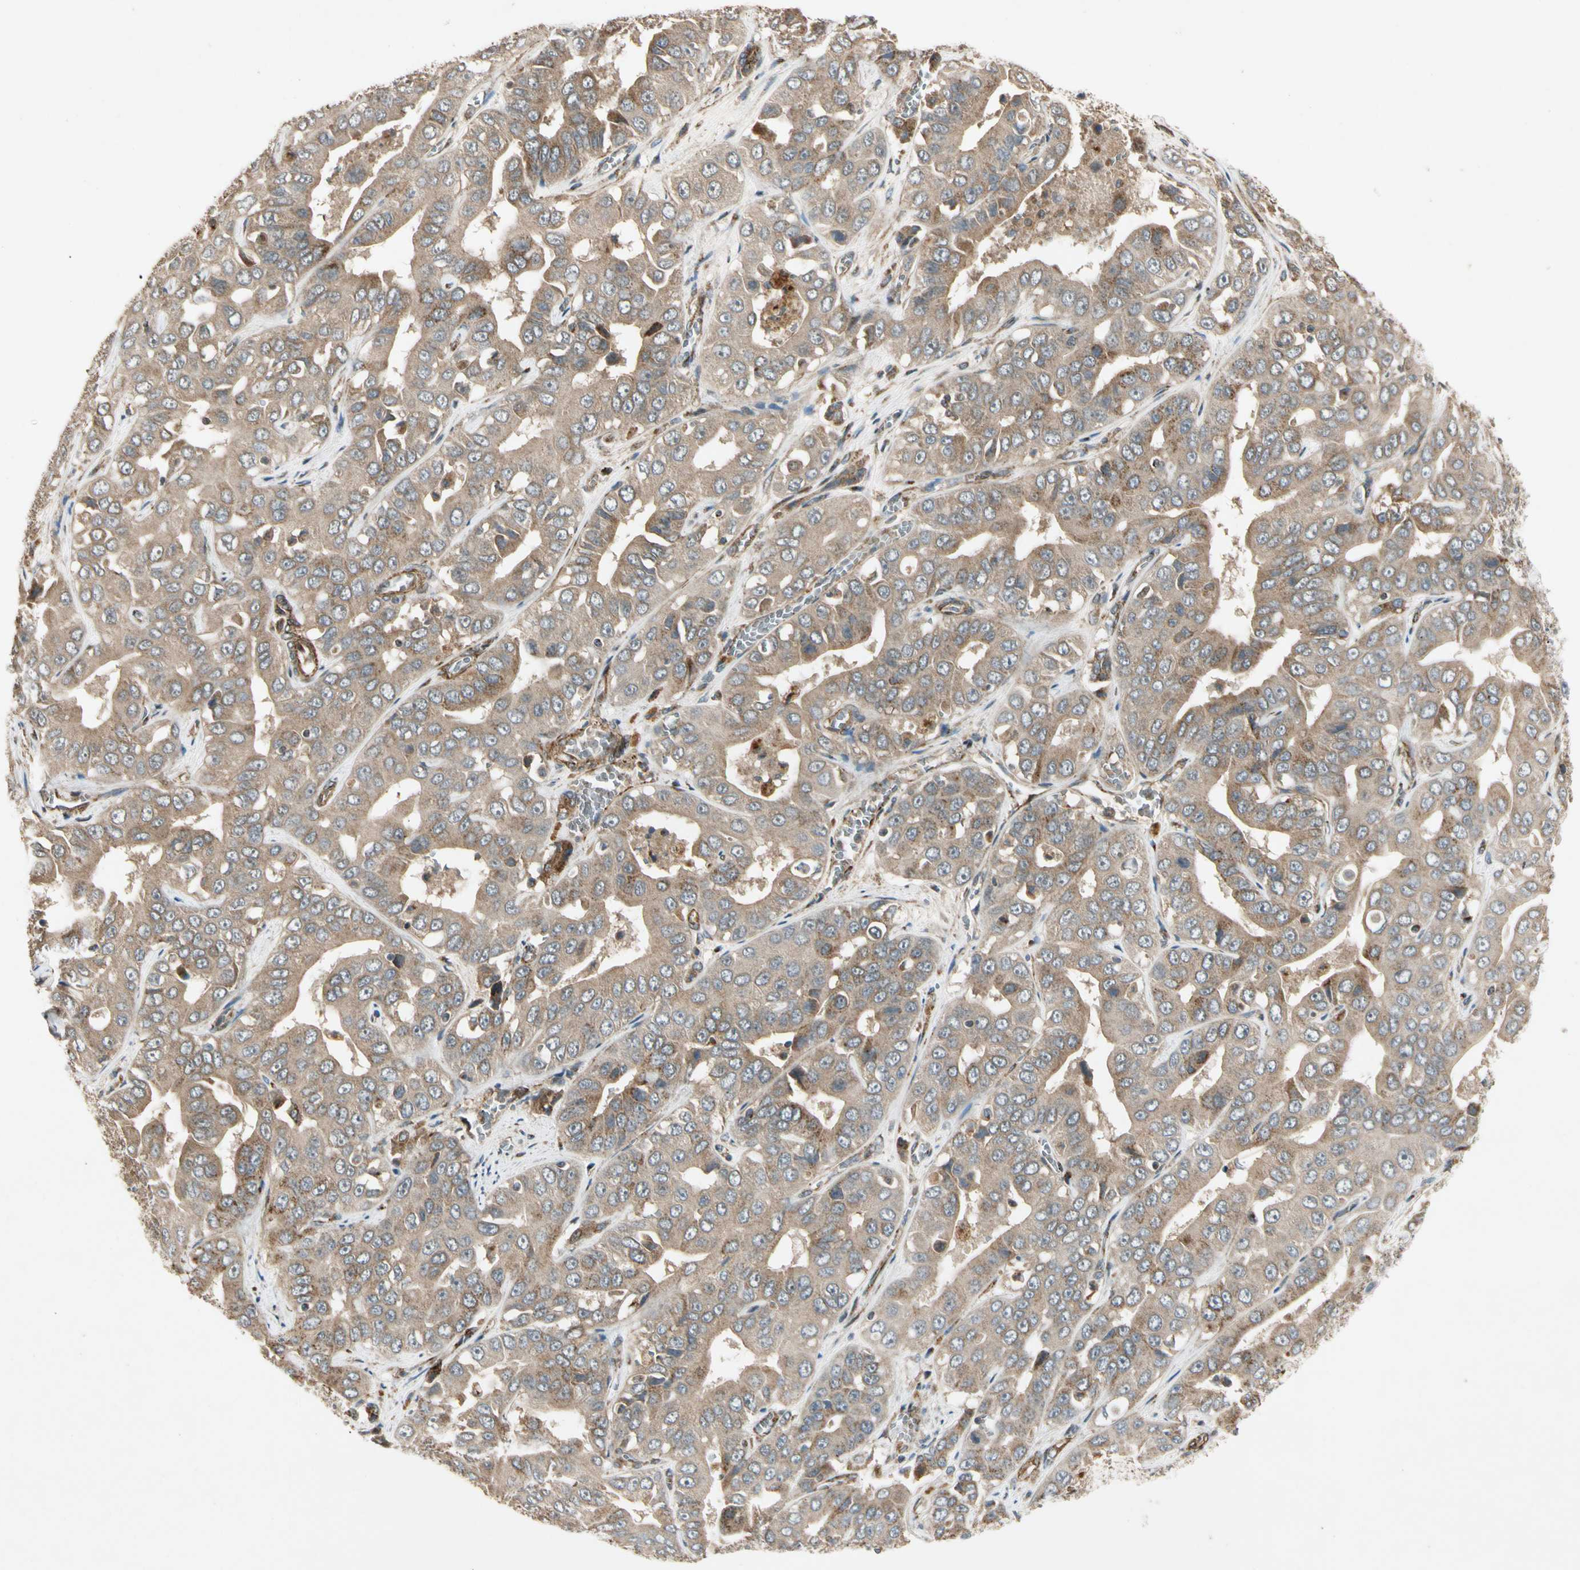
{"staining": {"intensity": "weak", "quantity": ">75%", "location": "cytoplasmic/membranous"}, "tissue": "liver cancer", "cell_type": "Tumor cells", "image_type": "cancer", "snomed": [{"axis": "morphology", "description": "Cholangiocarcinoma"}, {"axis": "topography", "description": "Liver"}], "caption": "Approximately >75% of tumor cells in human liver cholangiocarcinoma reveal weak cytoplasmic/membranous protein staining as visualized by brown immunohistochemical staining.", "gene": "GCK", "patient": {"sex": "female", "age": 52}}